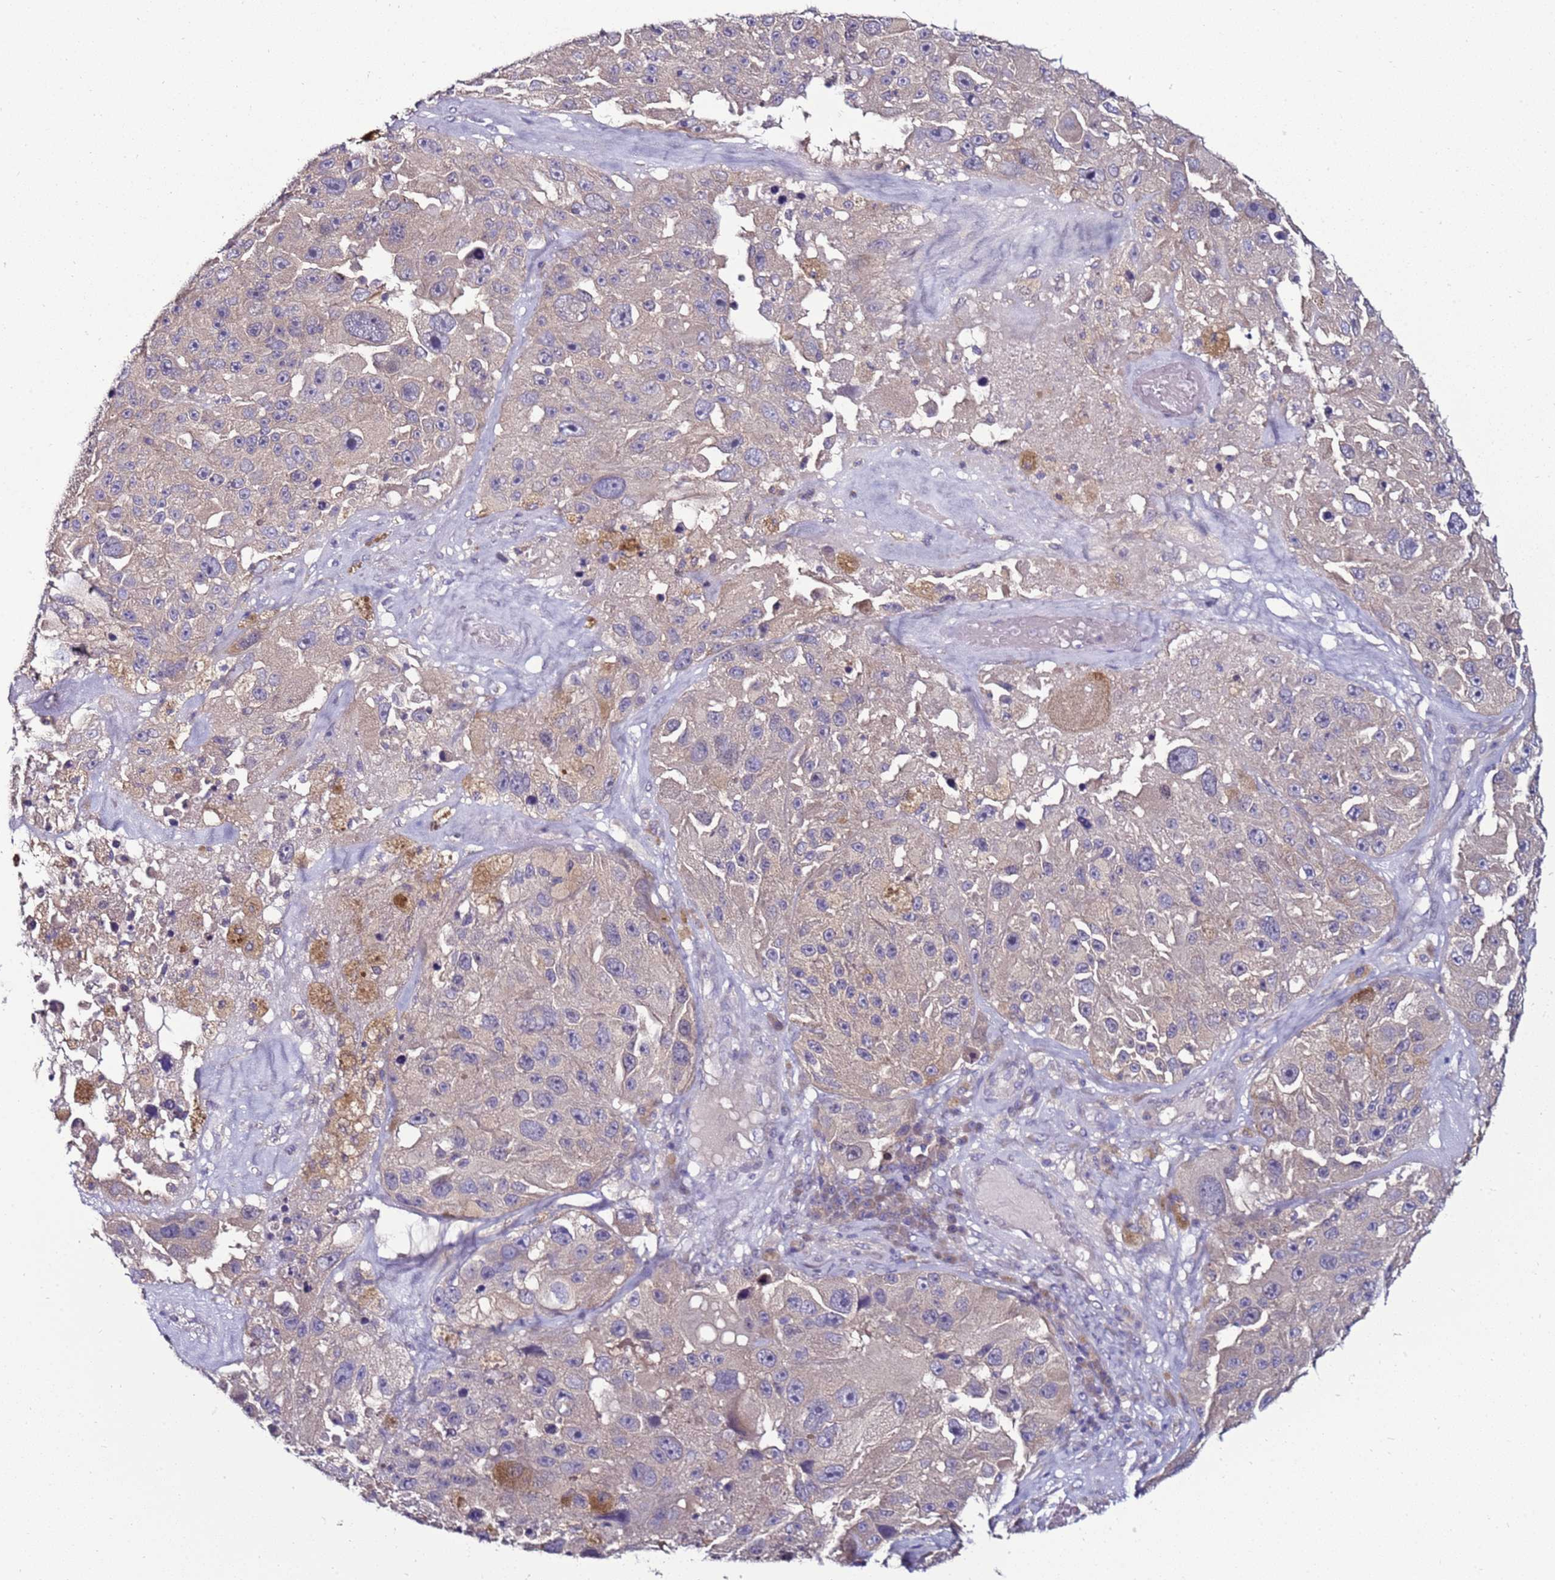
{"staining": {"intensity": "weak", "quantity": "<25%", "location": "cytoplasmic/membranous"}, "tissue": "melanoma", "cell_type": "Tumor cells", "image_type": "cancer", "snomed": [{"axis": "morphology", "description": "Malignant melanoma, Metastatic site"}, {"axis": "topography", "description": "Lymph node"}], "caption": "A photomicrograph of malignant melanoma (metastatic site) stained for a protein displays no brown staining in tumor cells.", "gene": "GPN3", "patient": {"sex": "male", "age": 62}}